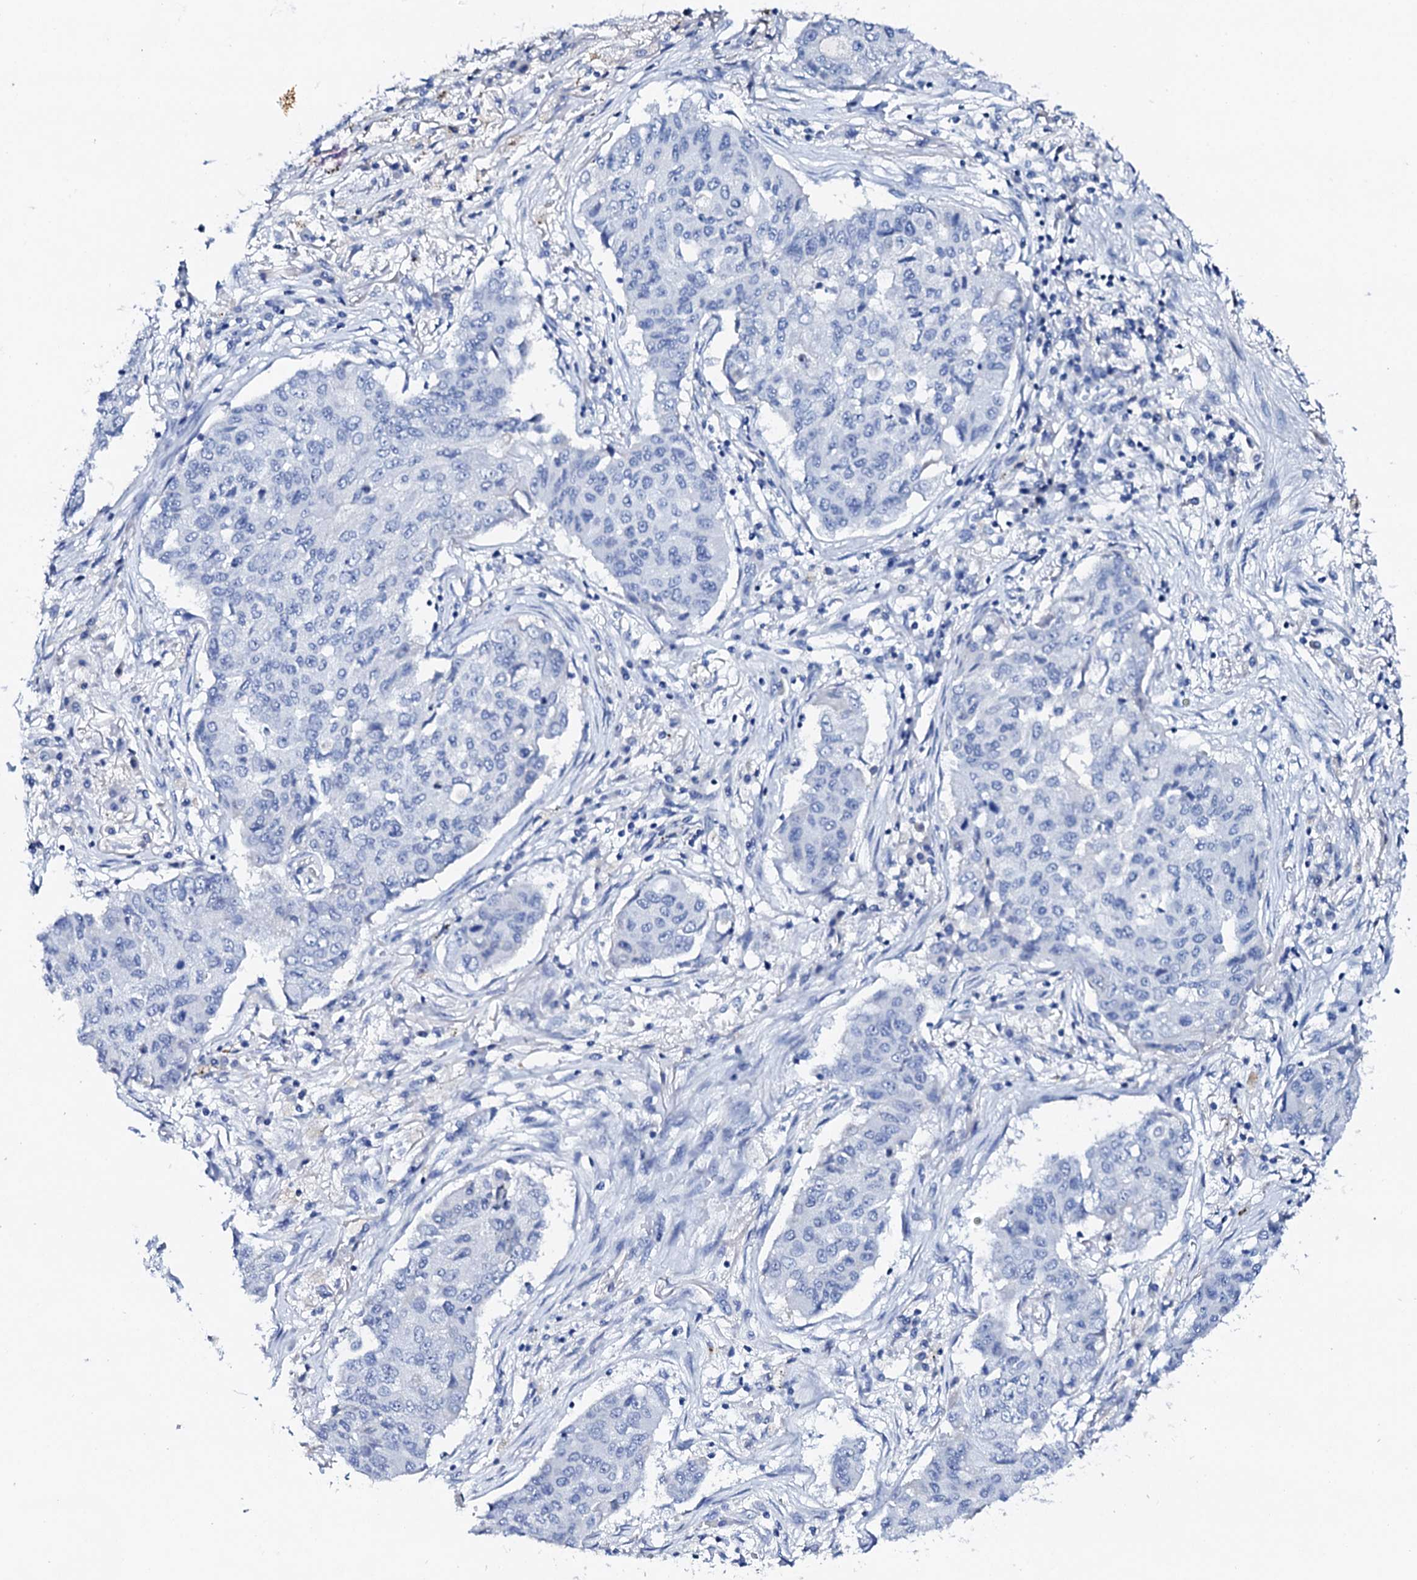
{"staining": {"intensity": "negative", "quantity": "none", "location": "none"}, "tissue": "lung cancer", "cell_type": "Tumor cells", "image_type": "cancer", "snomed": [{"axis": "morphology", "description": "Squamous cell carcinoma, NOS"}, {"axis": "topography", "description": "Lung"}], "caption": "Protein analysis of lung squamous cell carcinoma demonstrates no significant expression in tumor cells.", "gene": "FBXL16", "patient": {"sex": "male", "age": 74}}